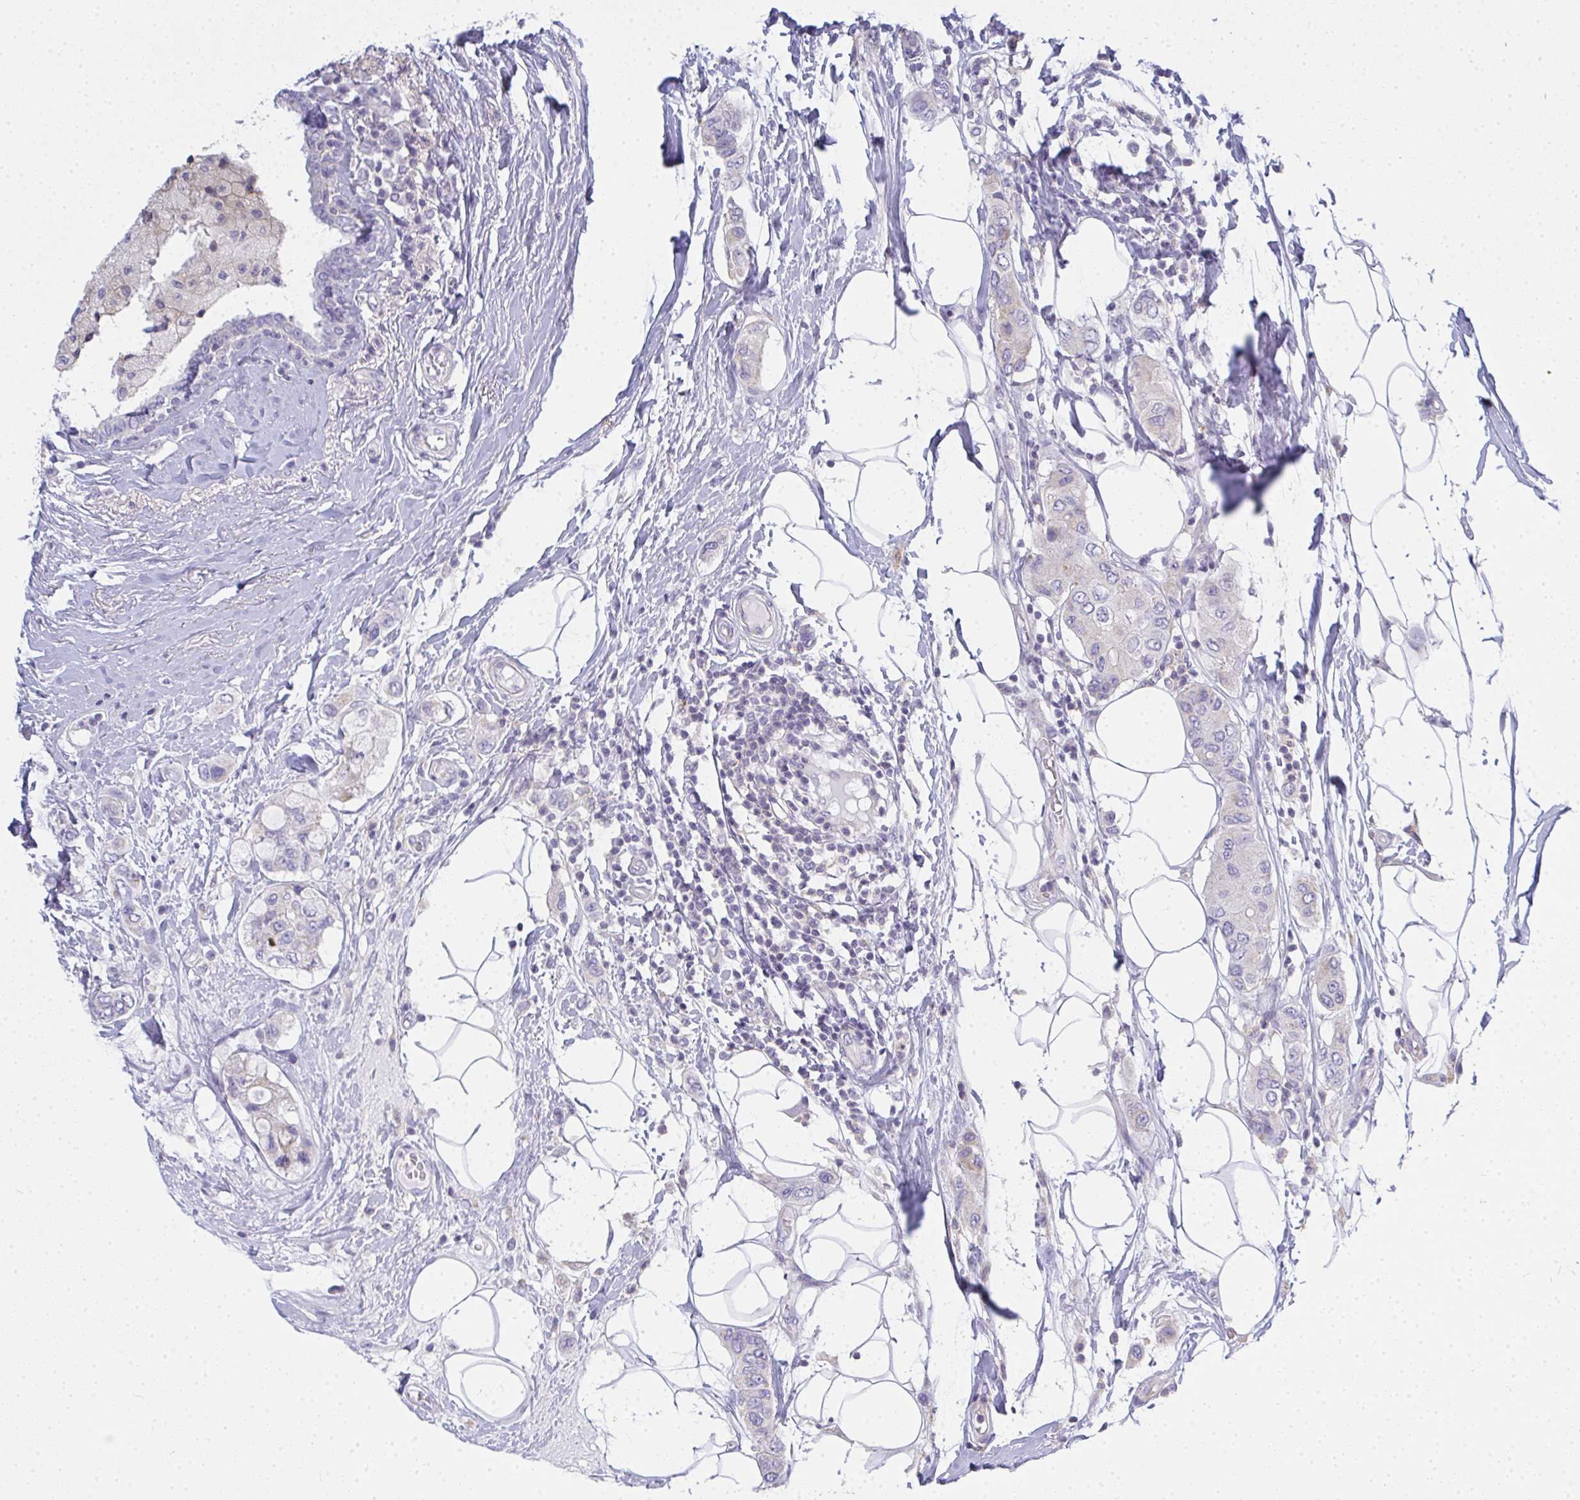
{"staining": {"intensity": "negative", "quantity": "none", "location": "none"}, "tissue": "breast cancer", "cell_type": "Tumor cells", "image_type": "cancer", "snomed": [{"axis": "morphology", "description": "Lobular carcinoma"}, {"axis": "topography", "description": "Breast"}], "caption": "DAB (3,3'-diaminobenzidine) immunohistochemical staining of human breast cancer (lobular carcinoma) reveals no significant expression in tumor cells. The staining is performed using DAB (3,3'-diaminobenzidine) brown chromogen with nuclei counter-stained in using hematoxylin.", "gene": "GSDMB", "patient": {"sex": "female", "age": 51}}